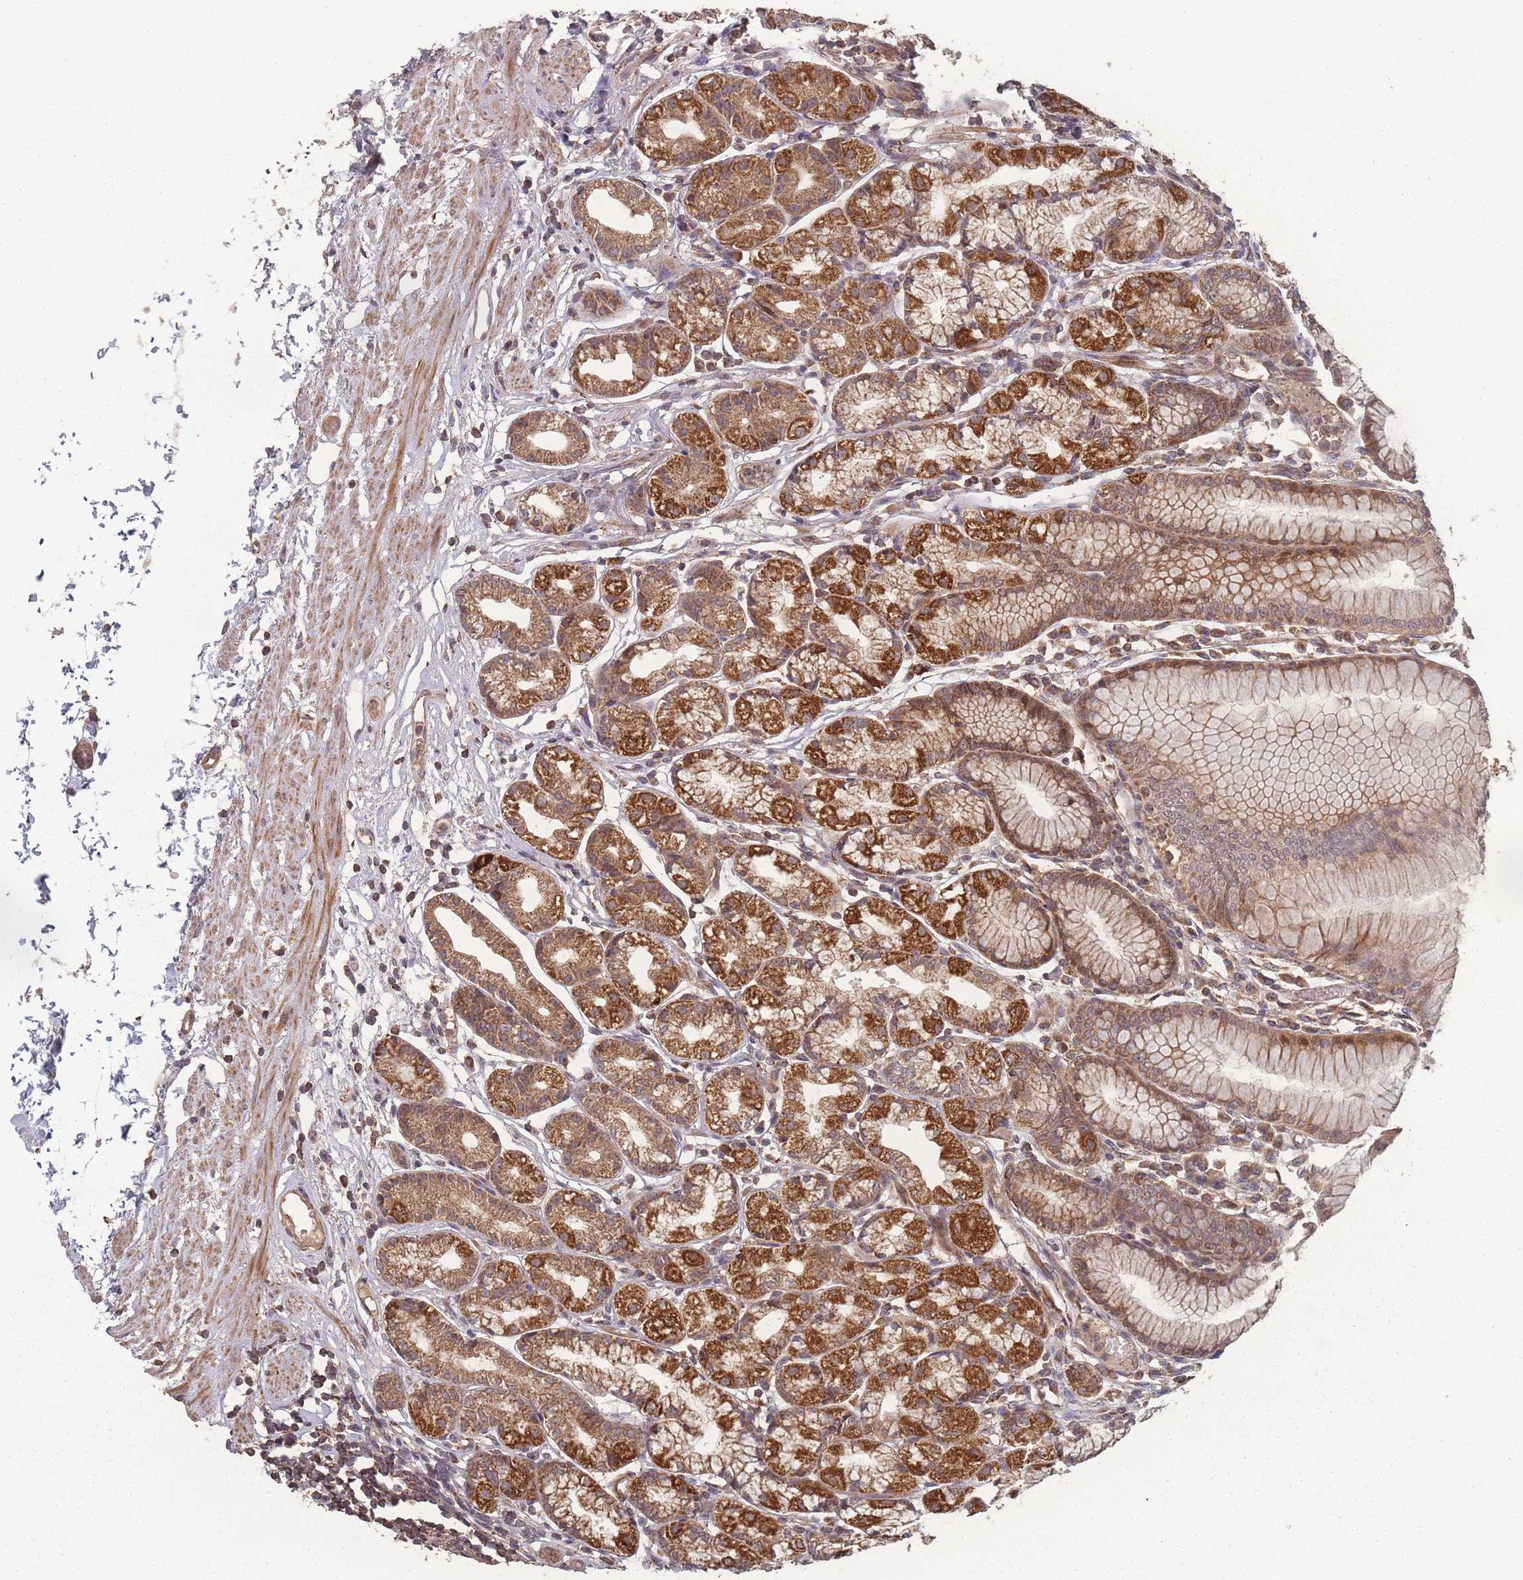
{"staining": {"intensity": "strong", "quantity": ">75%", "location": "cytoplasmic/membranous"}, "tissue": "stomach", "cell_type": "Glandular cells", "image_type": "normal", "snomed": [{"axis": "morphology", "description": "Normal tissue, NOS"}, {"axis": "topography", "description": "Stomach"}], "caption": "Protein staining by IHC demonstrates strong cytoplasmic/membranous positivity in about >75% of glandular cells in normal stomach.", "gene": "LYRM7", "patient": {"sex": "female", "age": 57}}